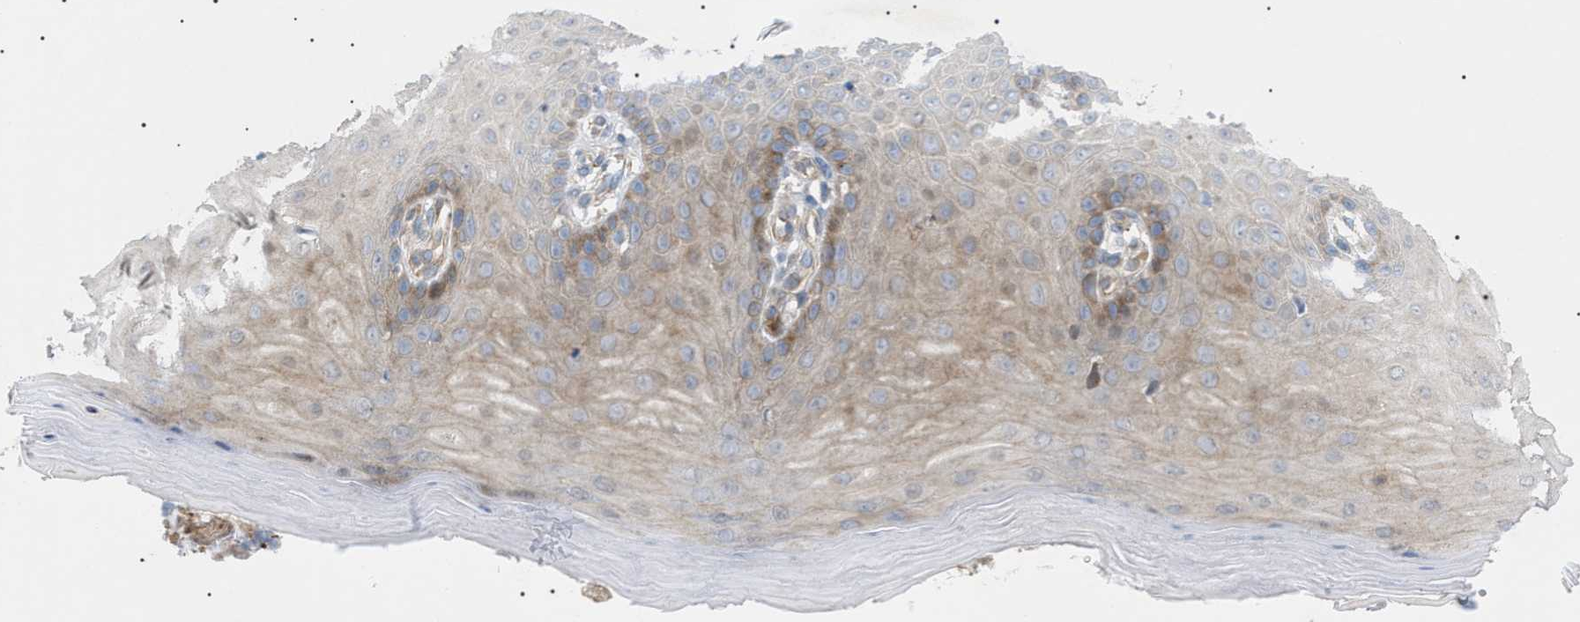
{"staining": {"intensity": "moderate", "quantity": "<25%", "location": "cytoplasmic/membranous"}, "tissue": "cervix", "cell_type": "Glandular cells", "image_type": "normal", "snomed": [{"axis": "morphology", "description": "Normal tissue, NOS"}, {"axis": "topography", "description": "Cervix"}], "caption": "A histopathology image showing moderate cytoplasmic/membranous expression in about <25% of glandular cells in benign cervix, as visualized by brown immunohistochemical staining.", "gene": "SFXN5", "patient": {"sex": "female", "age": 55}}